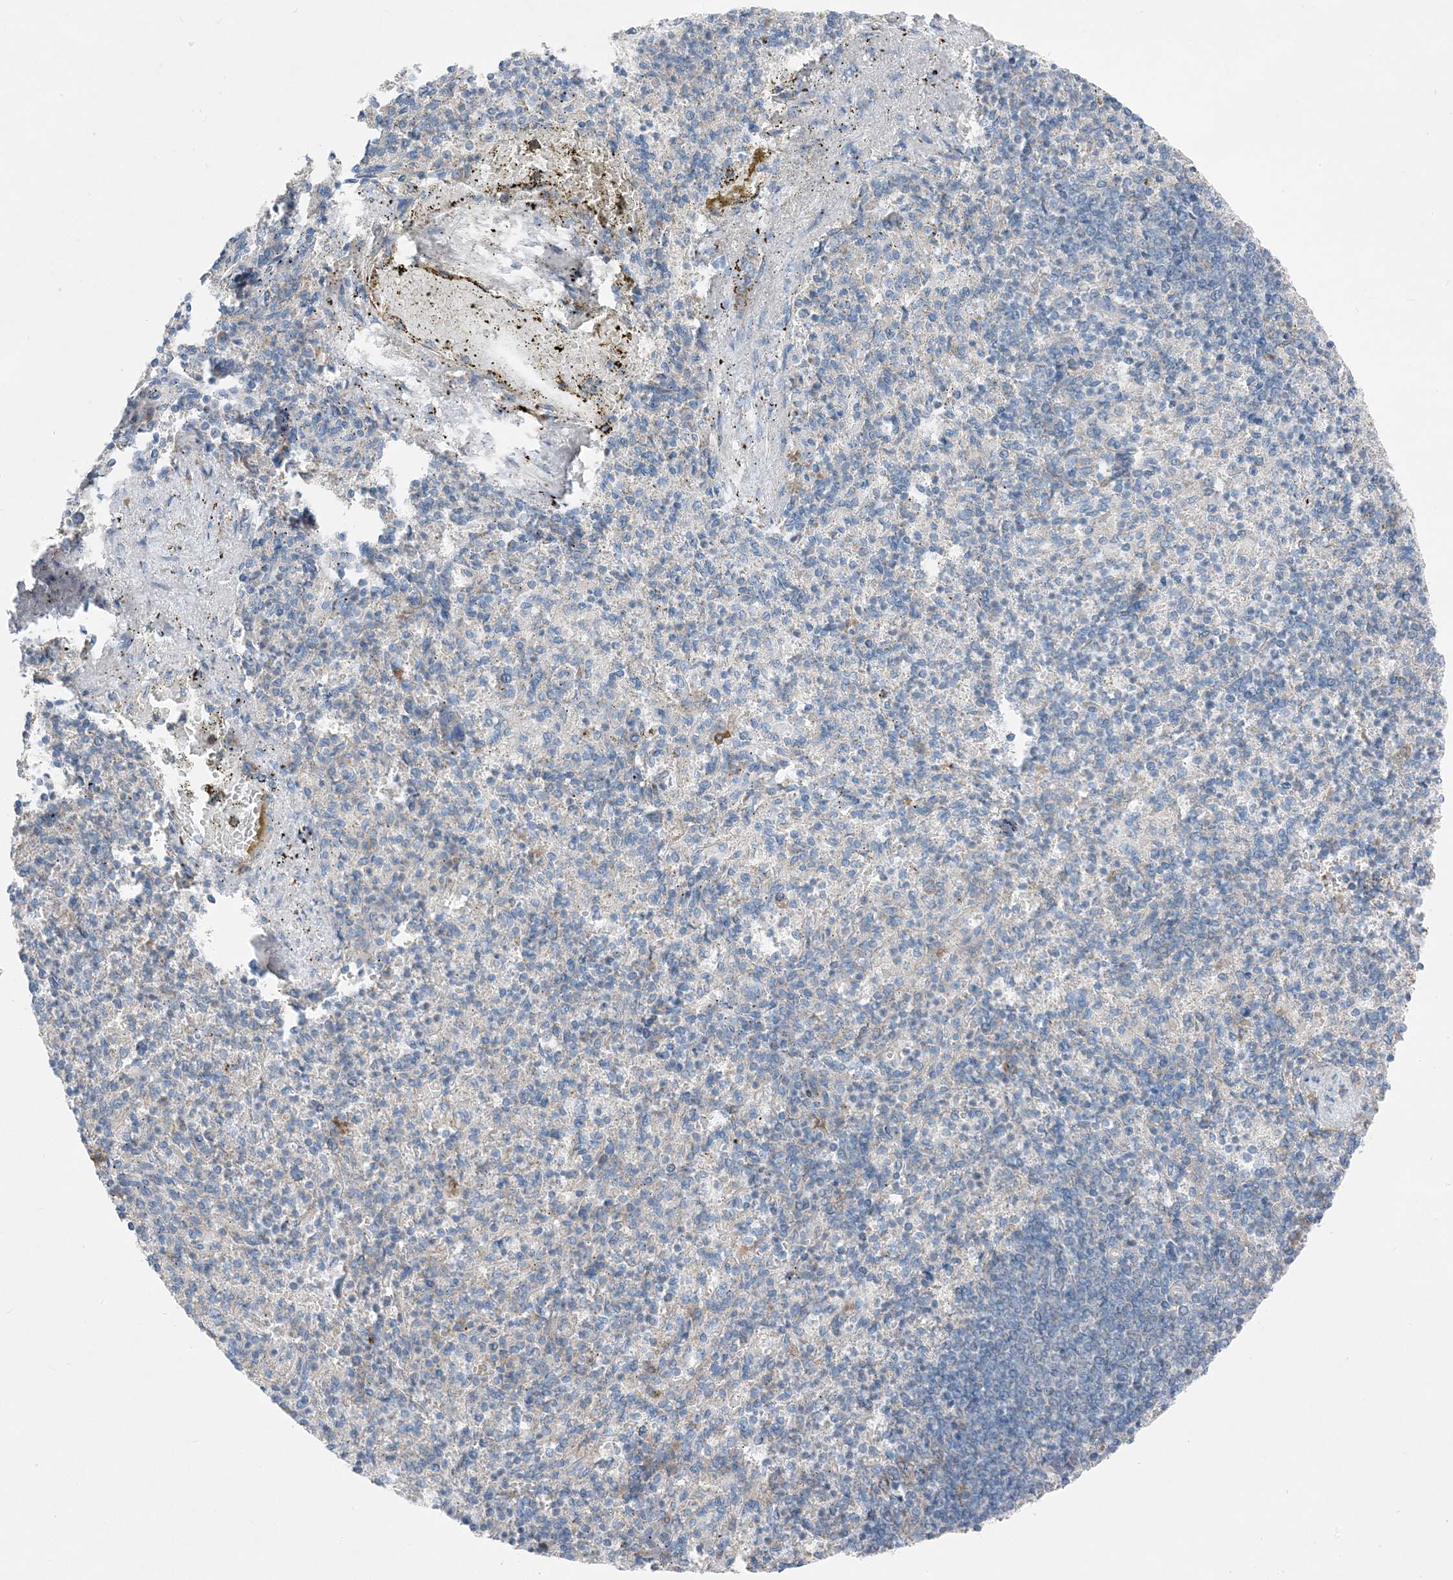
{"staining": {"intensity": "negative", "quantity": "none", "location": "none"}, "tissue": "spleen", "cell_type": "Cells in red pulp", "image_type": "normal", "snomed": [{"axis": "morphology", "description": "Normal tissue, NOS"}, {"axis": "topography", "description": "Spleen"}], "caption": "This is an IHC histopathology image of benign human spleen. There is no staining in cells in red pulp.", "gene": "DHX30", "patient": {"sex": "female", "age": 74}}